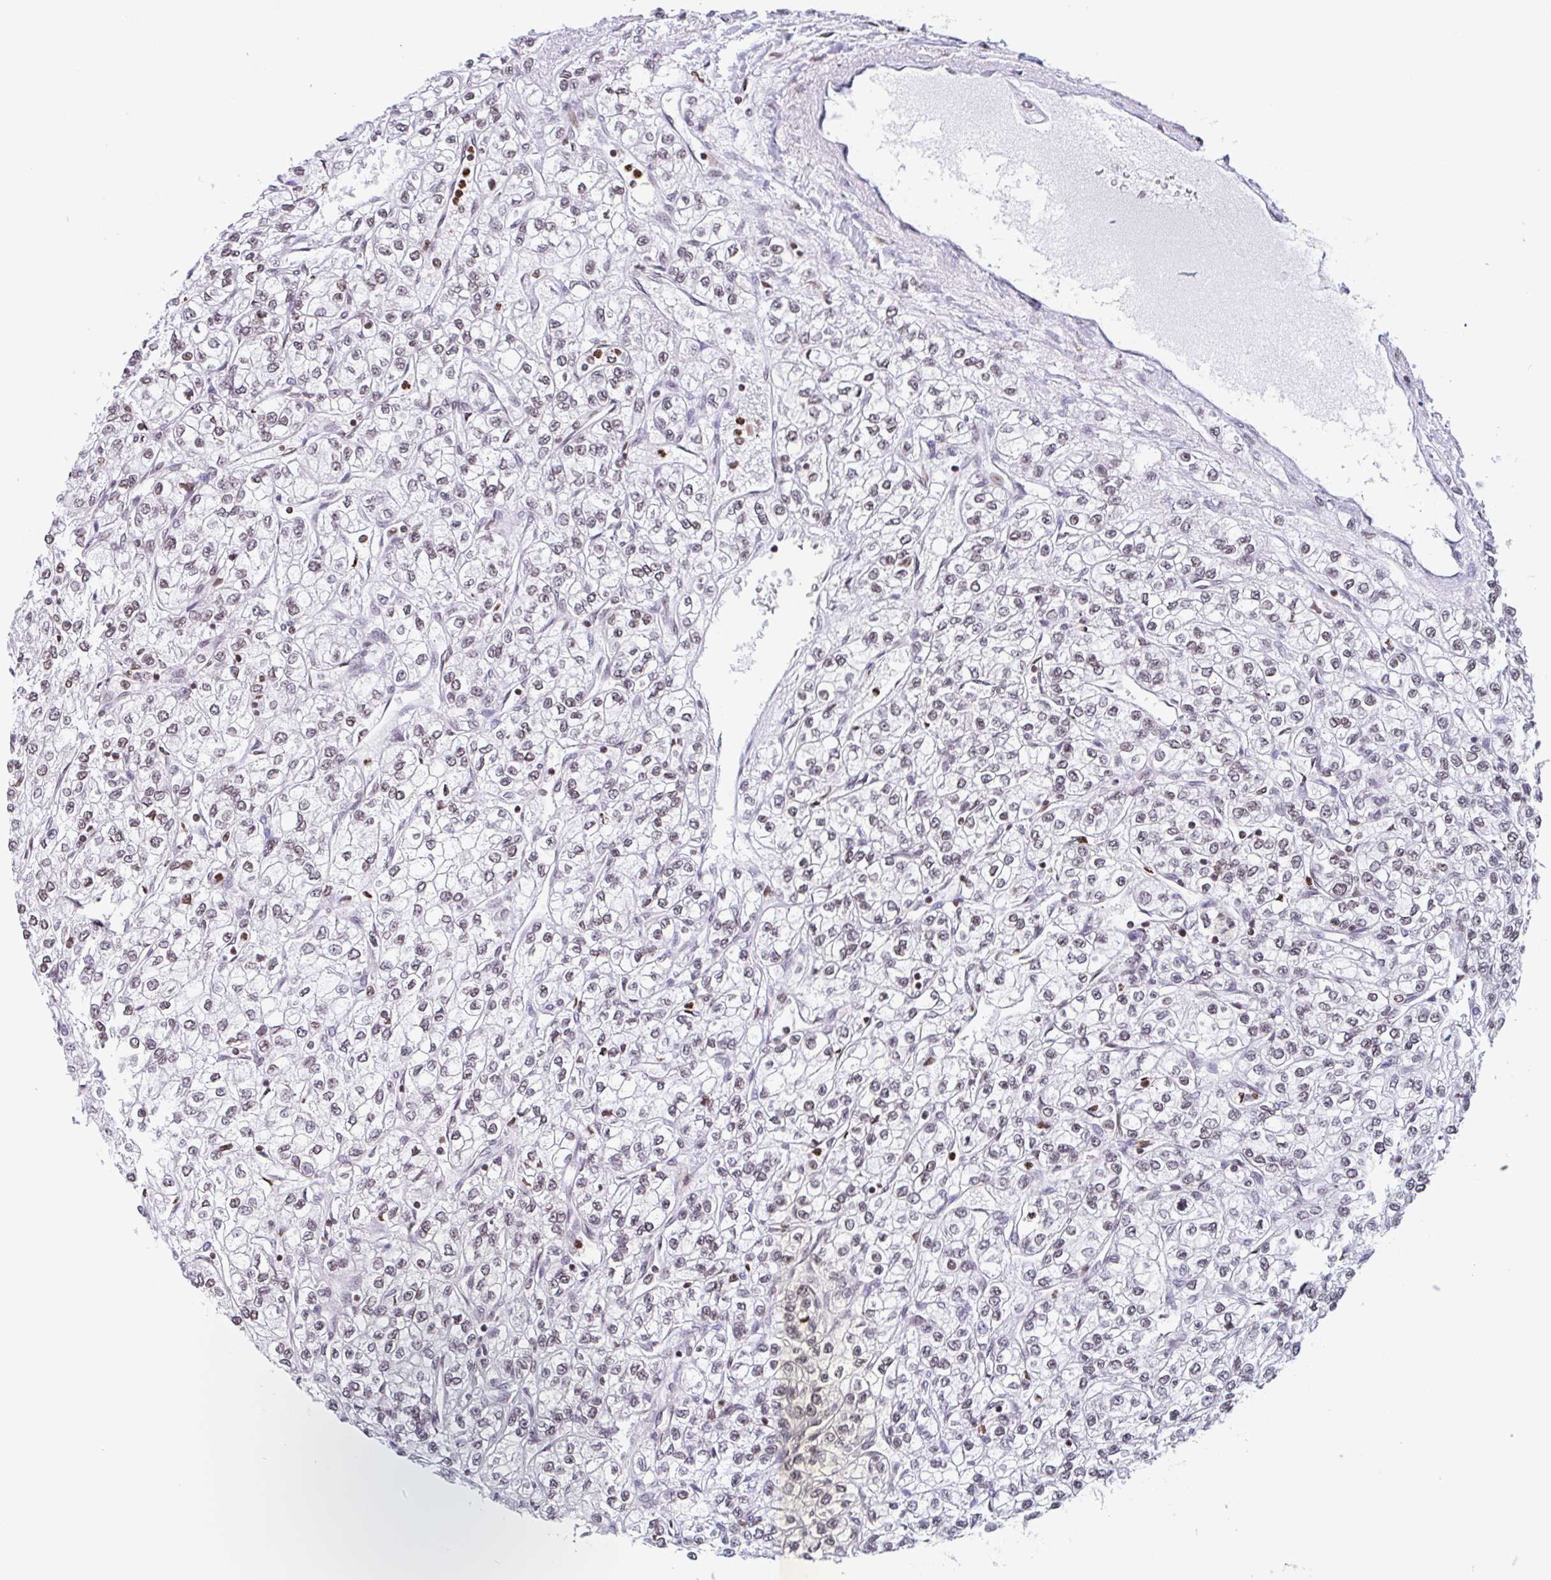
{"staining": {"intensity": "weak", "quantity": "25%-75%", "location": "nuclear"}, "tissue": "renal cancer", "cell_type": "Tumor cells", "image_type": "cancer", "snomed": [{"axis": "morphology", "description": "Adenocarcinoma, NOS"}, {"axis": "topography", "description": "Kidney"}], "caption": "Renal cancer stained with a brown dye displays weak nuclear positive positivity in about 25%-75% of tumor cells.", "gene": "NOL6", "patient": {"sex": "male", "age": 80}}